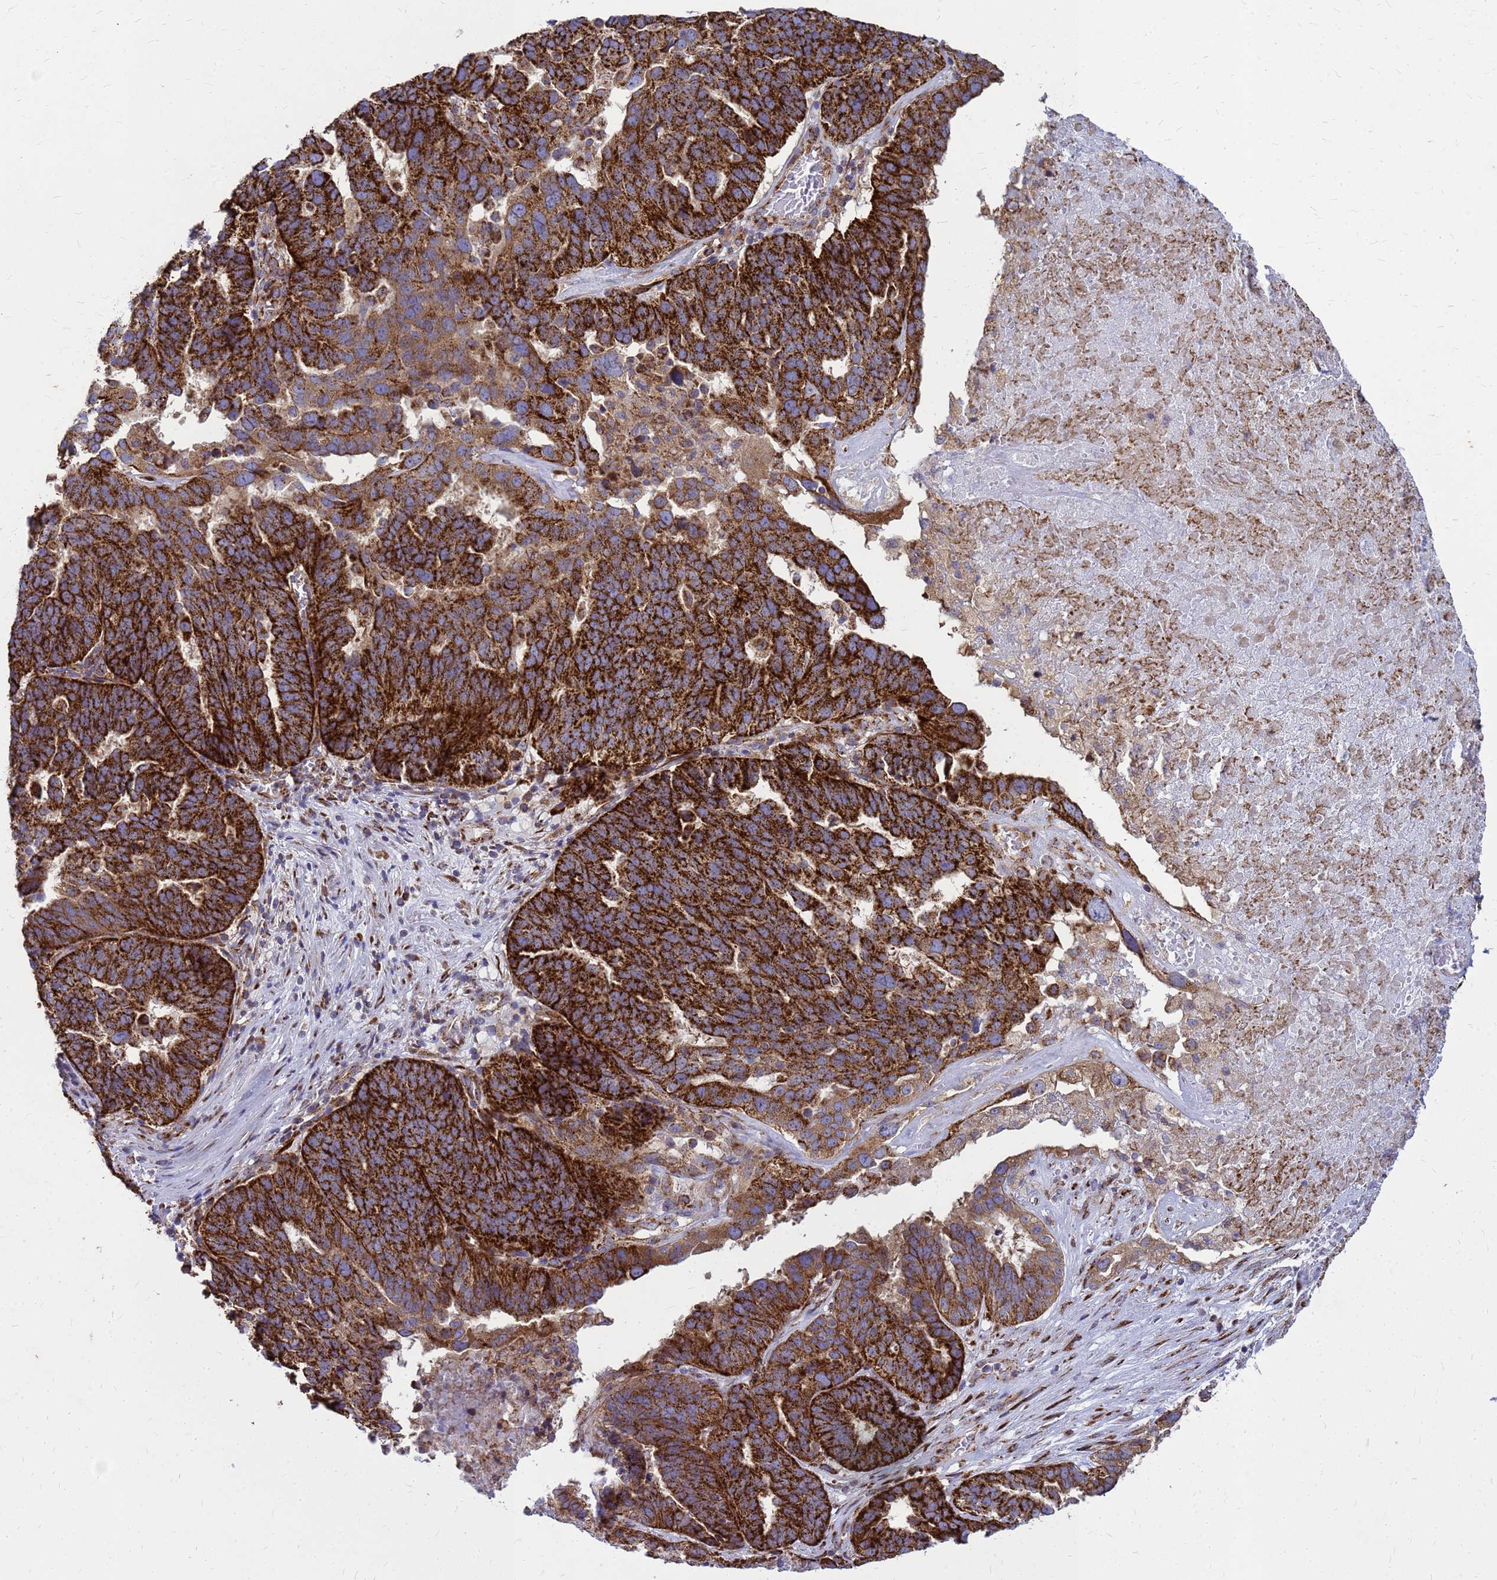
{"staining": {"intensity": "strong", "quantity": ">75%", "location": "cytoplasmic/membranous"}, "tissue": "ovarian cancer", "cell_type": "Tumor cells", "image_type": "cancer", "snomed": [{"axis": "morphology", "description": "Cystadenocarcinoma, serous, NOS"}, {"axis": "topography", "description": "Ovary"}], "caption": "The histopathology image demonstrates a brown stain indicating the presence of a protein in the cytoplasmic/membranous of tumor cells in ovarian cancer. (brown staining indicates protein expression, while blue staining denotes nuclei).", "gene": "FSTL4", "patient": {"sex": "female", "age": 59}}